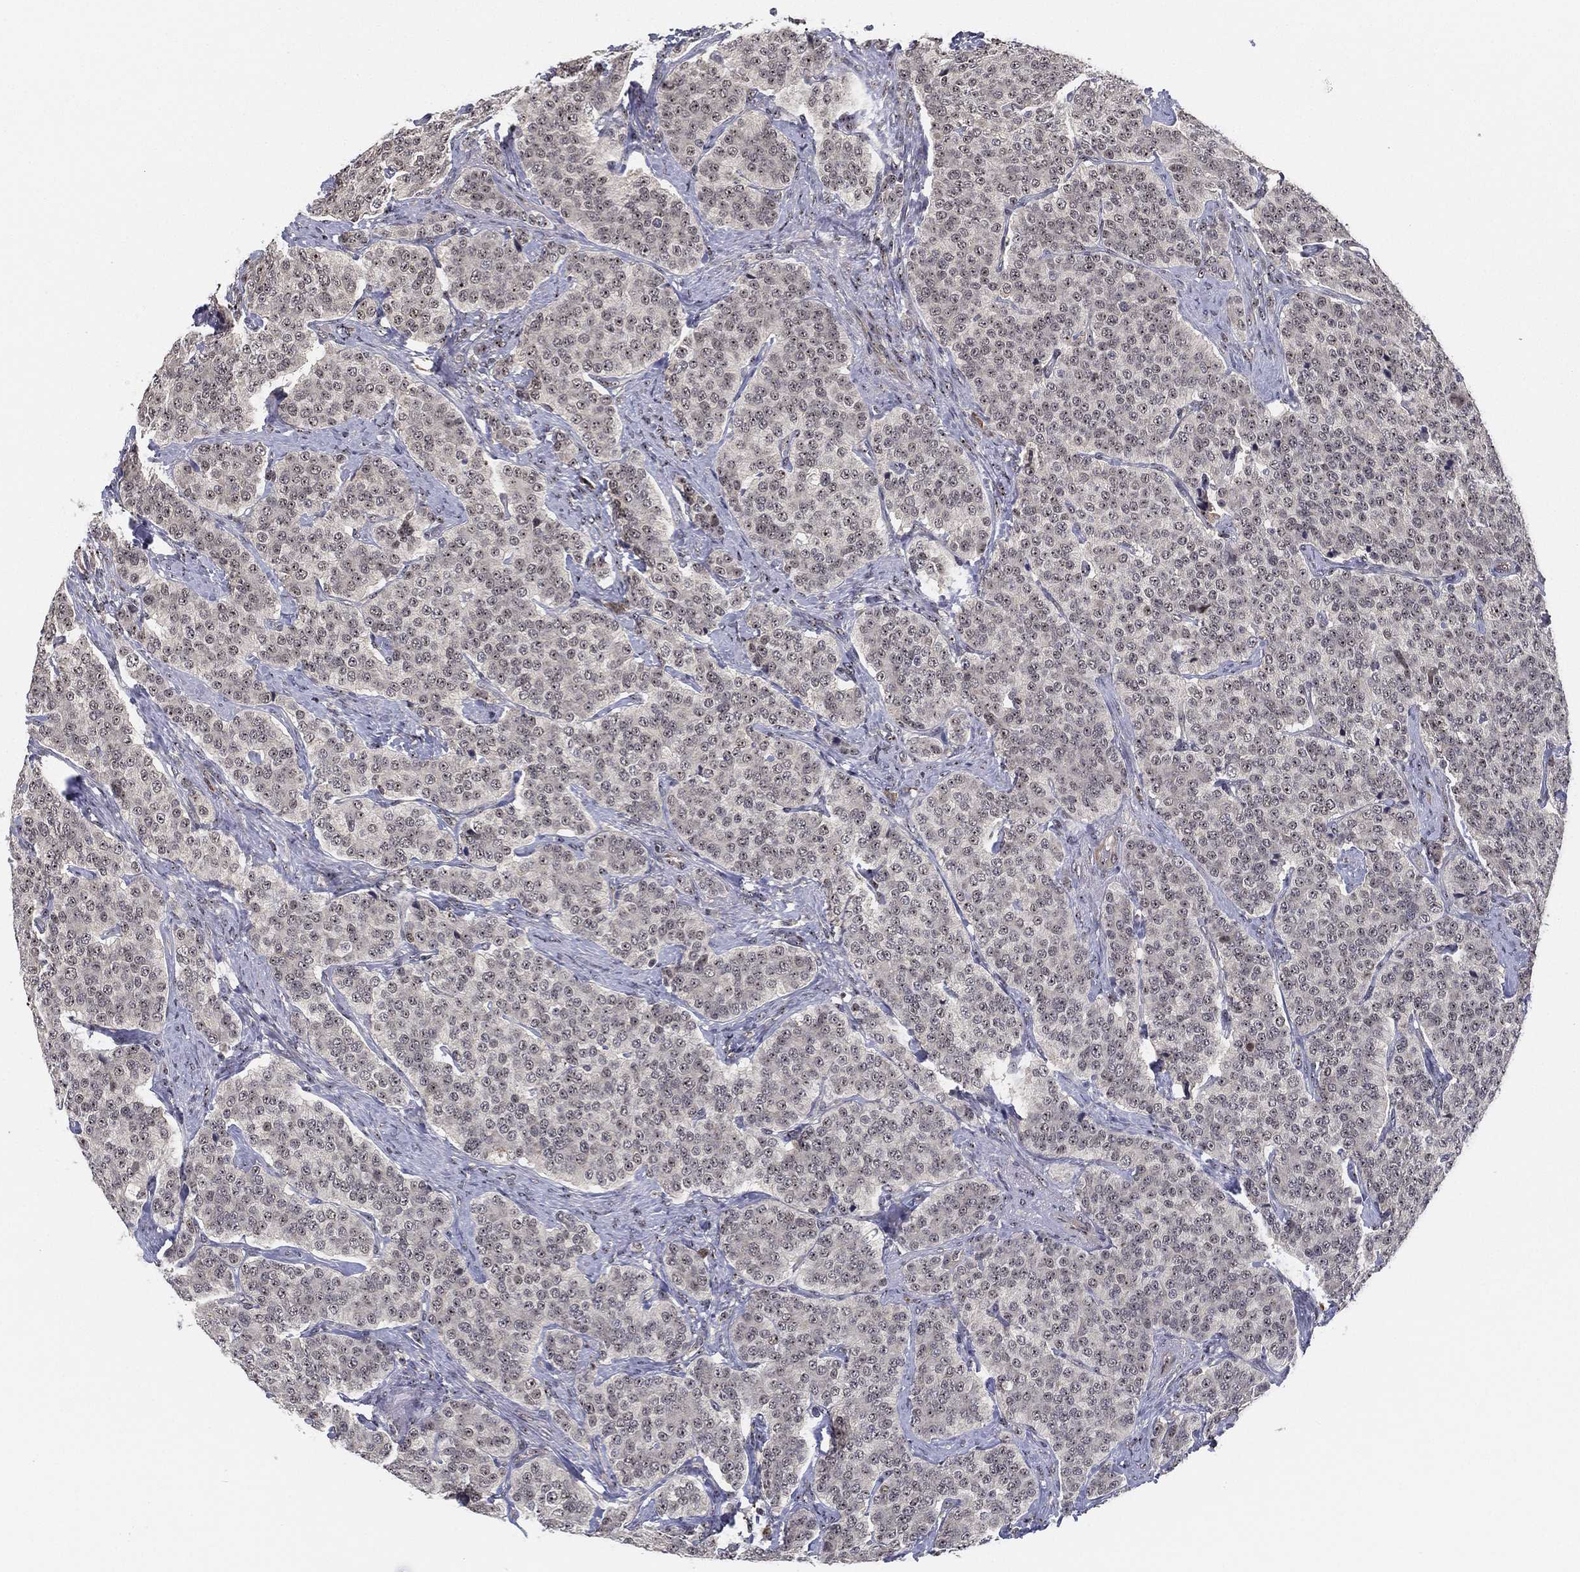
{"staining": {"intensity": "weak", "quantity": "25%-75%", "location": "nuclear"}, "tissue": "carcinoid", "cell_type": "Tumor cells", "image_type": "cancer", "snomed": [{"axis": "morphology", "description": "Carcinoid, malignant, NOS"}, {"axis": "topography", "description": "Small intestine"}], "caption": "Protein positivity by IHC shows weak nuclear staining in about 25%-75% of tumor cells in carcinoid (malignant). The staining is performed using DAB brown chromogen to label protein expression. The nuclei are counter-stained blue using hematoxylin.", "gene": "PPP1R16B", "patient": {"sex": "female", "age": 58}}